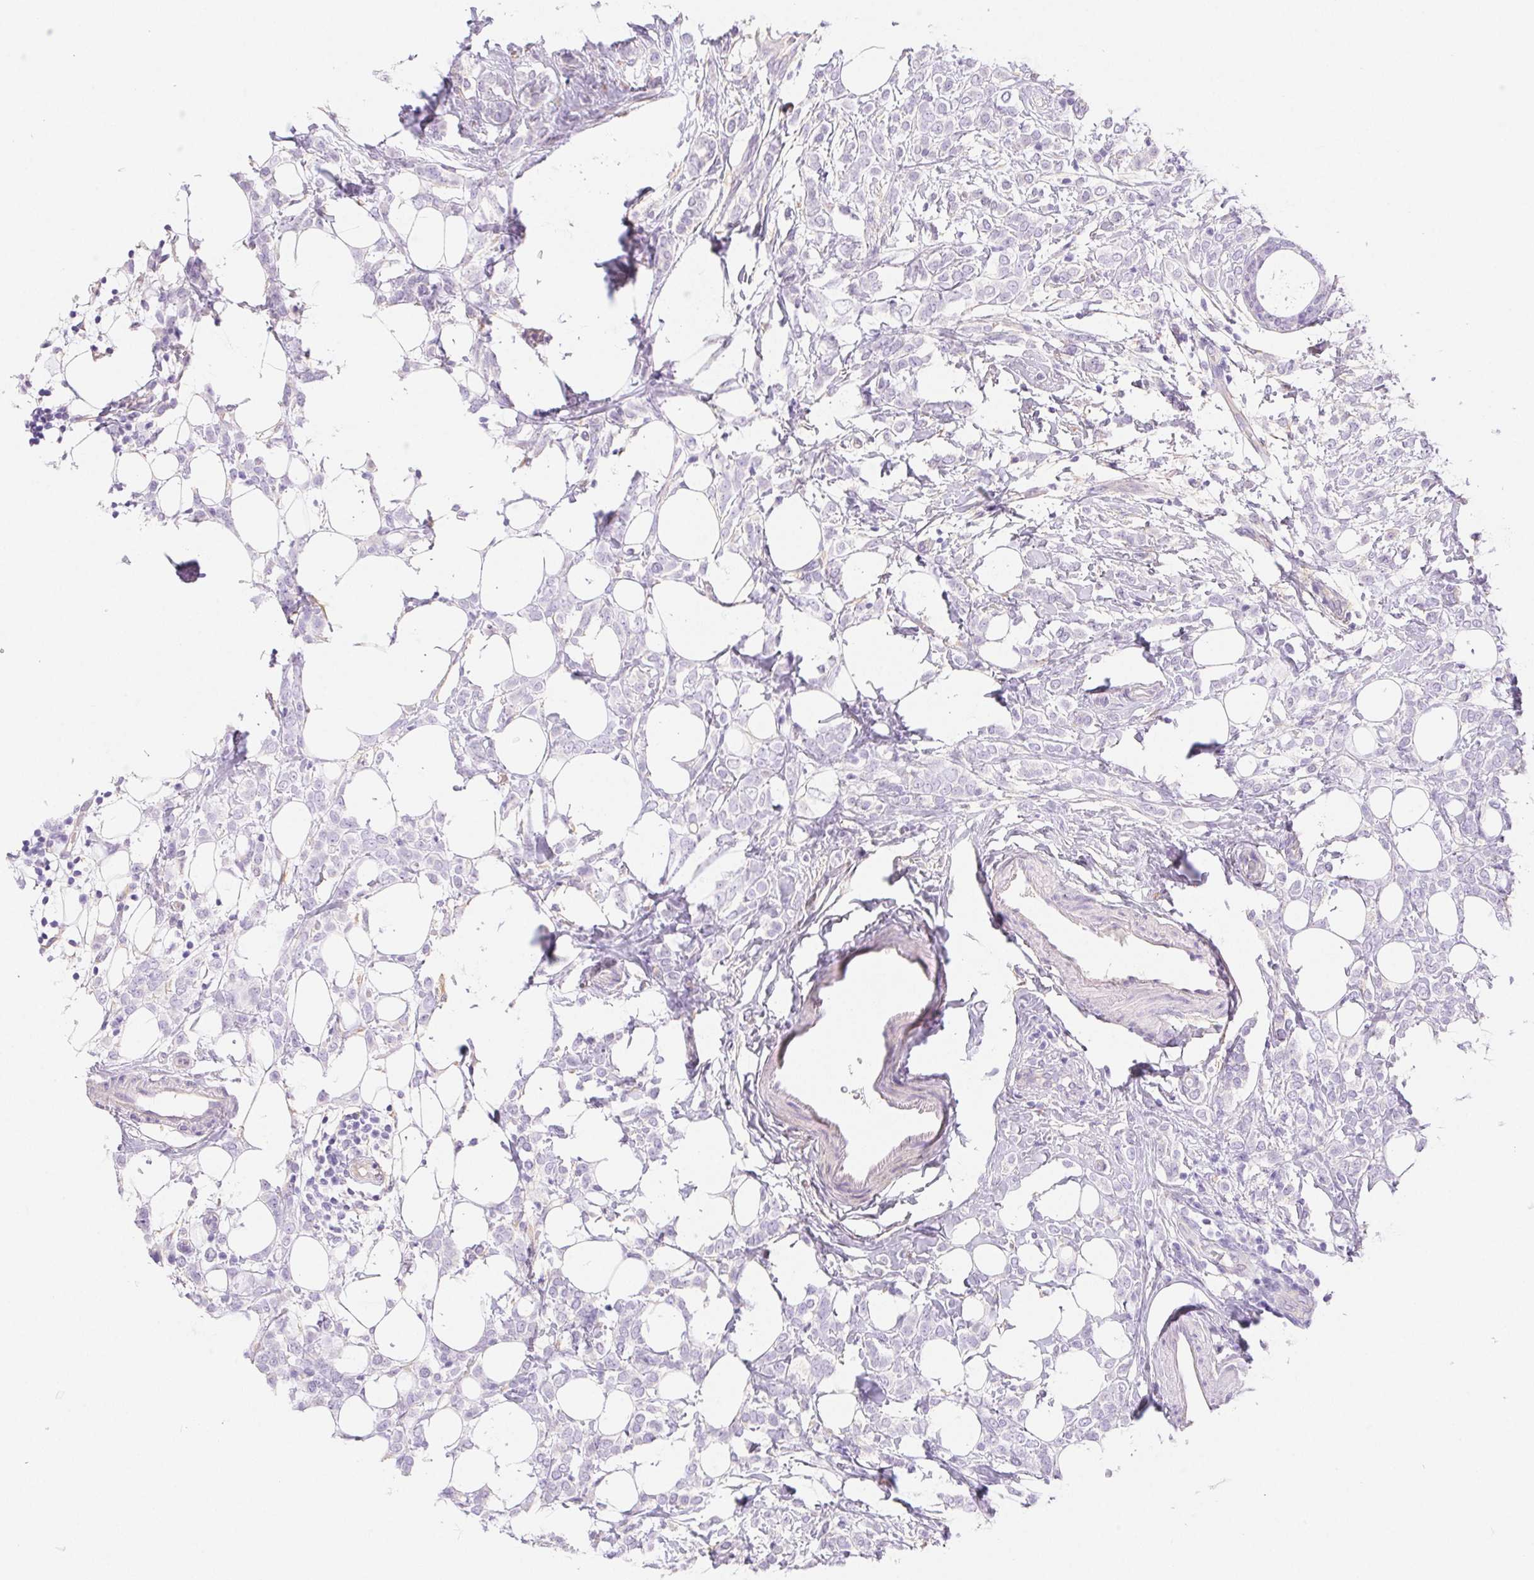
{"staining": {"intensity": "negative", "quantity": "none", "location": "none"}, "tissue": "breast cancer", "cell_type": "Tumor cells", "image_type": "cancer", "snomed": [{"axis": "morphology", "description": "Lobular carcinoma"}, {"axis": "topography", "description": "Breast"}], "caption": "This is an immunohistochemistry micrograph of lobular carcinoma (breast). There is no staining in tumor cells.", "gene": "PNLIP", "patient": {"sex": "female", "age": 49}}